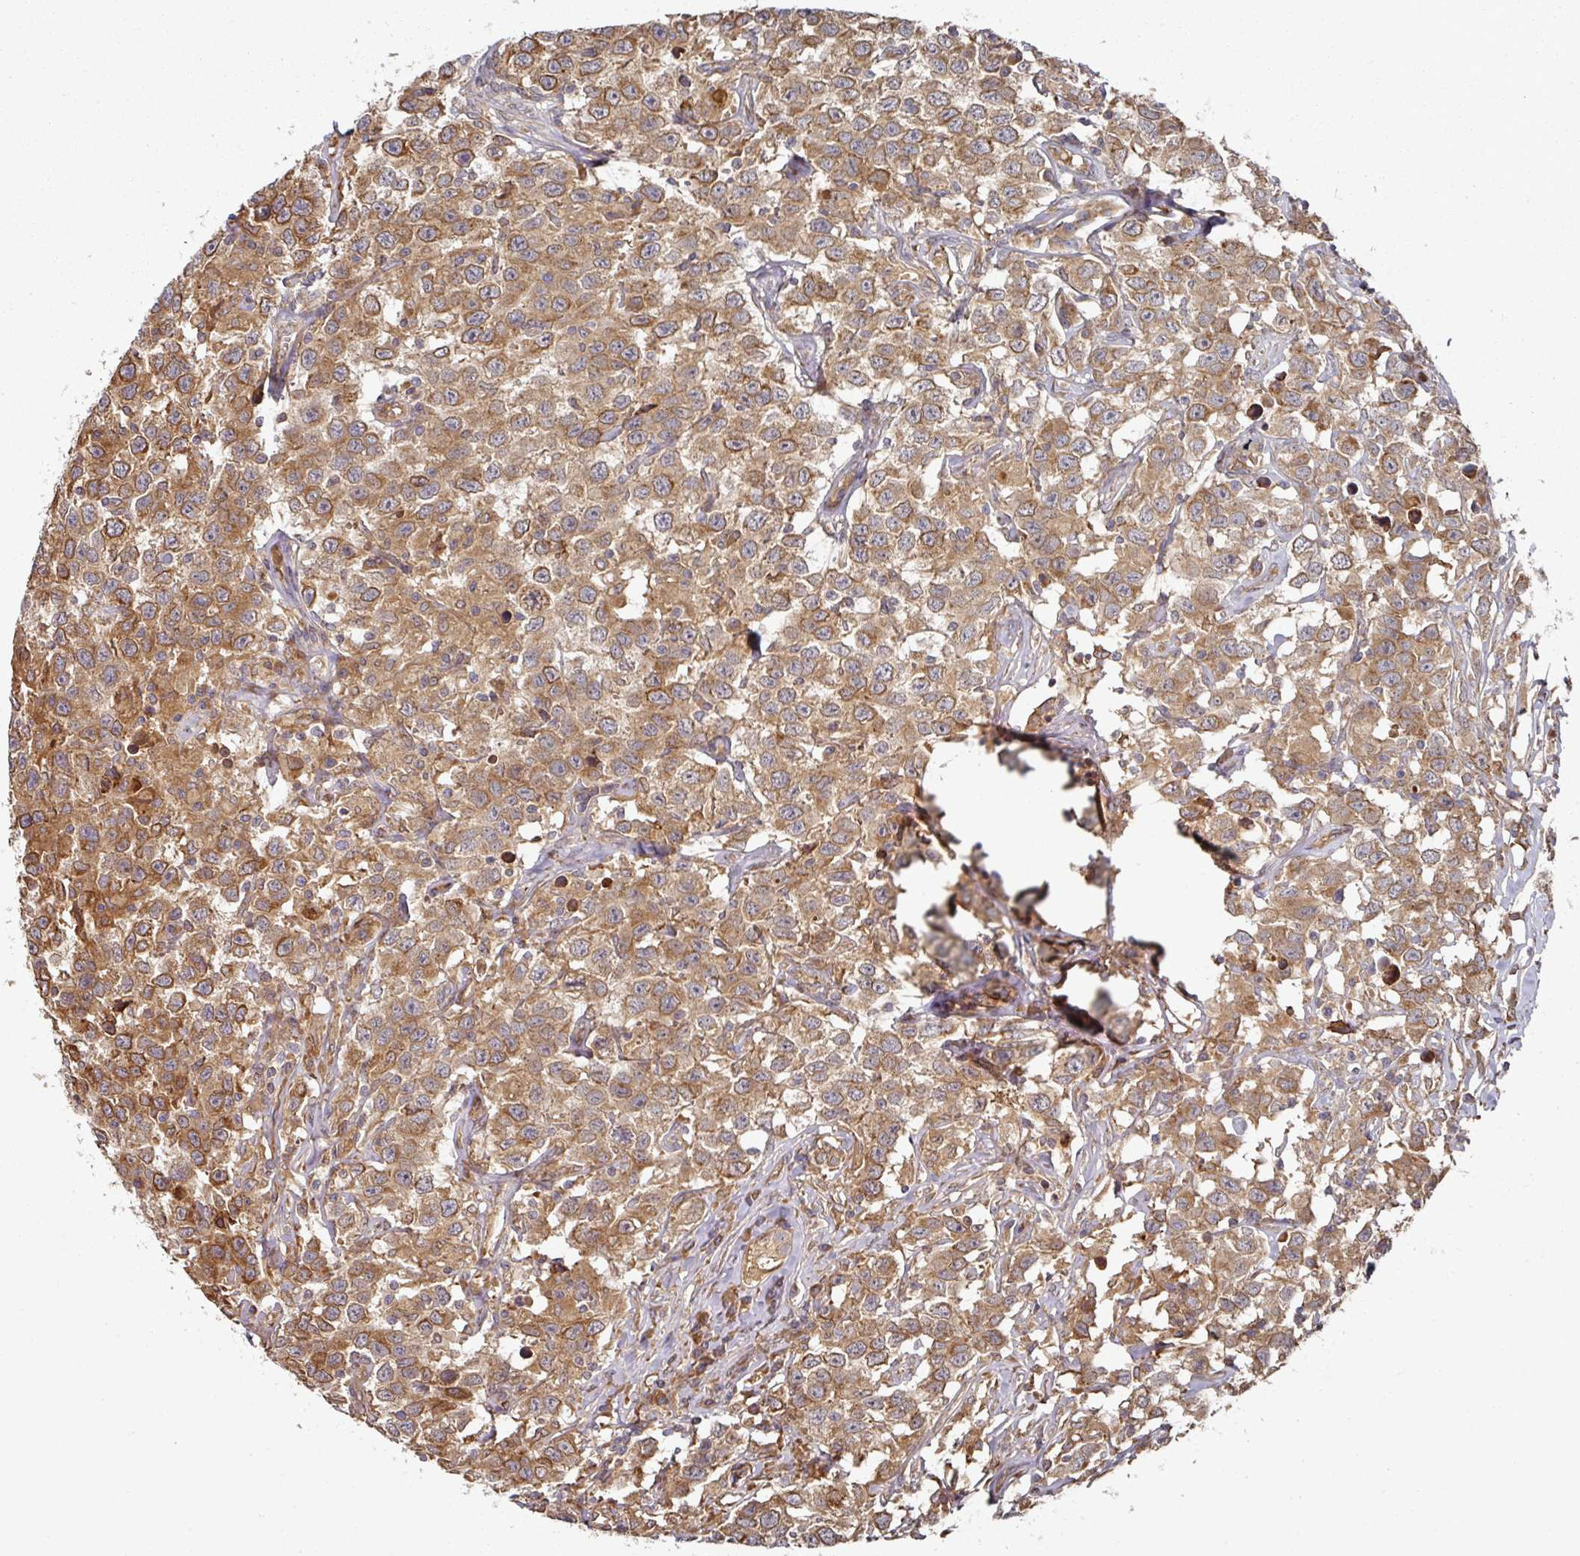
{"staining": {"intensity": "moderate", "quantity": ">75%", "location": "cytoplasmic/membranous"}, "tissue": "testis cancer", "cell_type": "Tumor cells", "image_type": "cancer", "snomed": [{"axis": "morphology", "description": "Seminoma, NOS"}, {"axis": "topography", "description": "Testis"}], "caption": "This histopathology image shows IHC staining of human testis seminoma, with medium moderate cytoplasmic/membranous staining in about >75% of tumor cells.", "gene": "CEP95", "patient": {"sex": "male", "age": 41}}